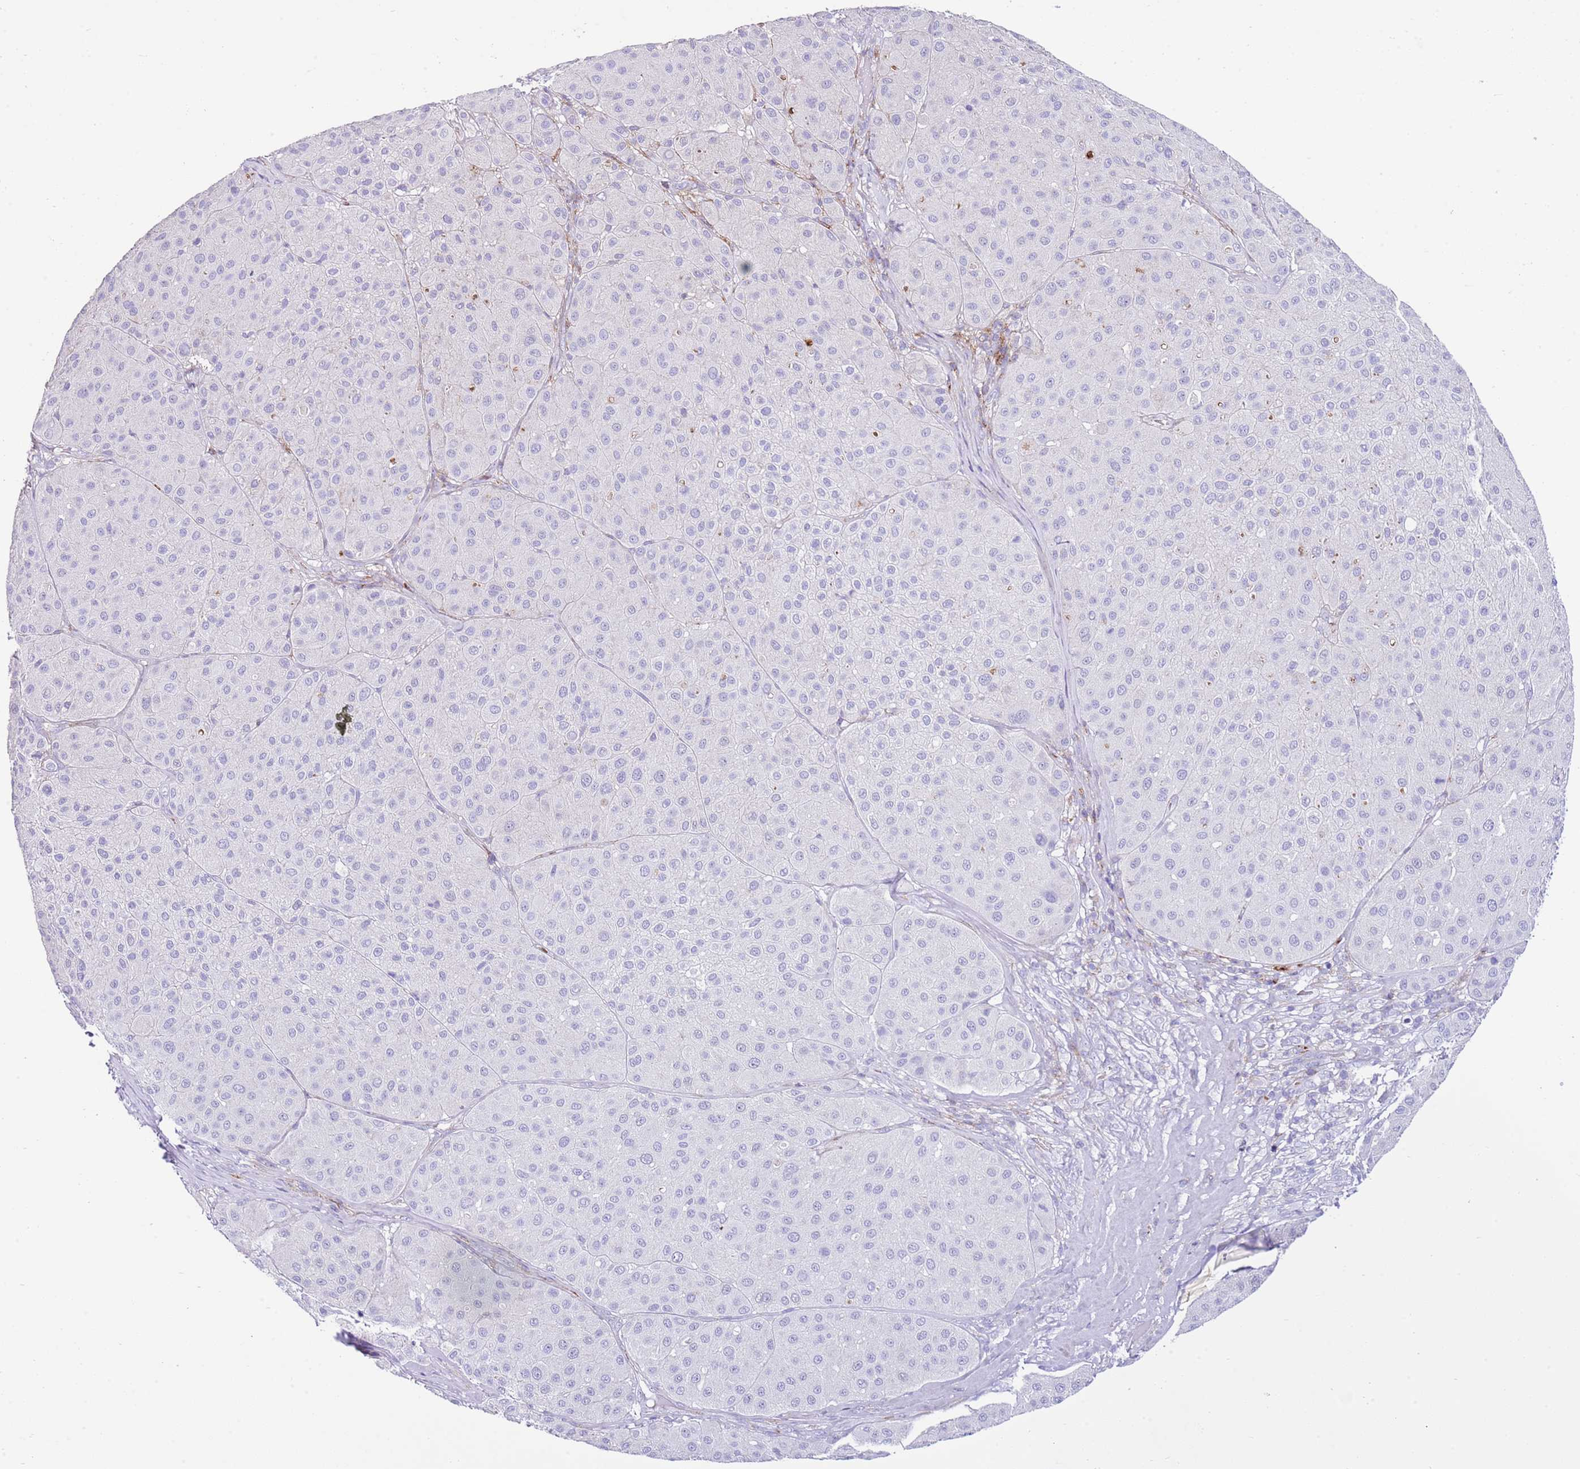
{"staining": {"intensity": "negative", "quantity": "none", "location": "none"}, "tissue": "melanoma", "cell_type": "Tumor cells", "image_type": "cancer", "snomed": [{"axis": "morphology", "description": "Malignant melanoma, Metastatic site"}, {"axis": "topography", "description": "Smooth muscle"}], "caption": "Malignant melanoma (metastatic site) stained for a protein using IHC displays no staining tumor cells.", "gene": "ALDH3A1", "patient": {"sex": "male", "age": 41}}